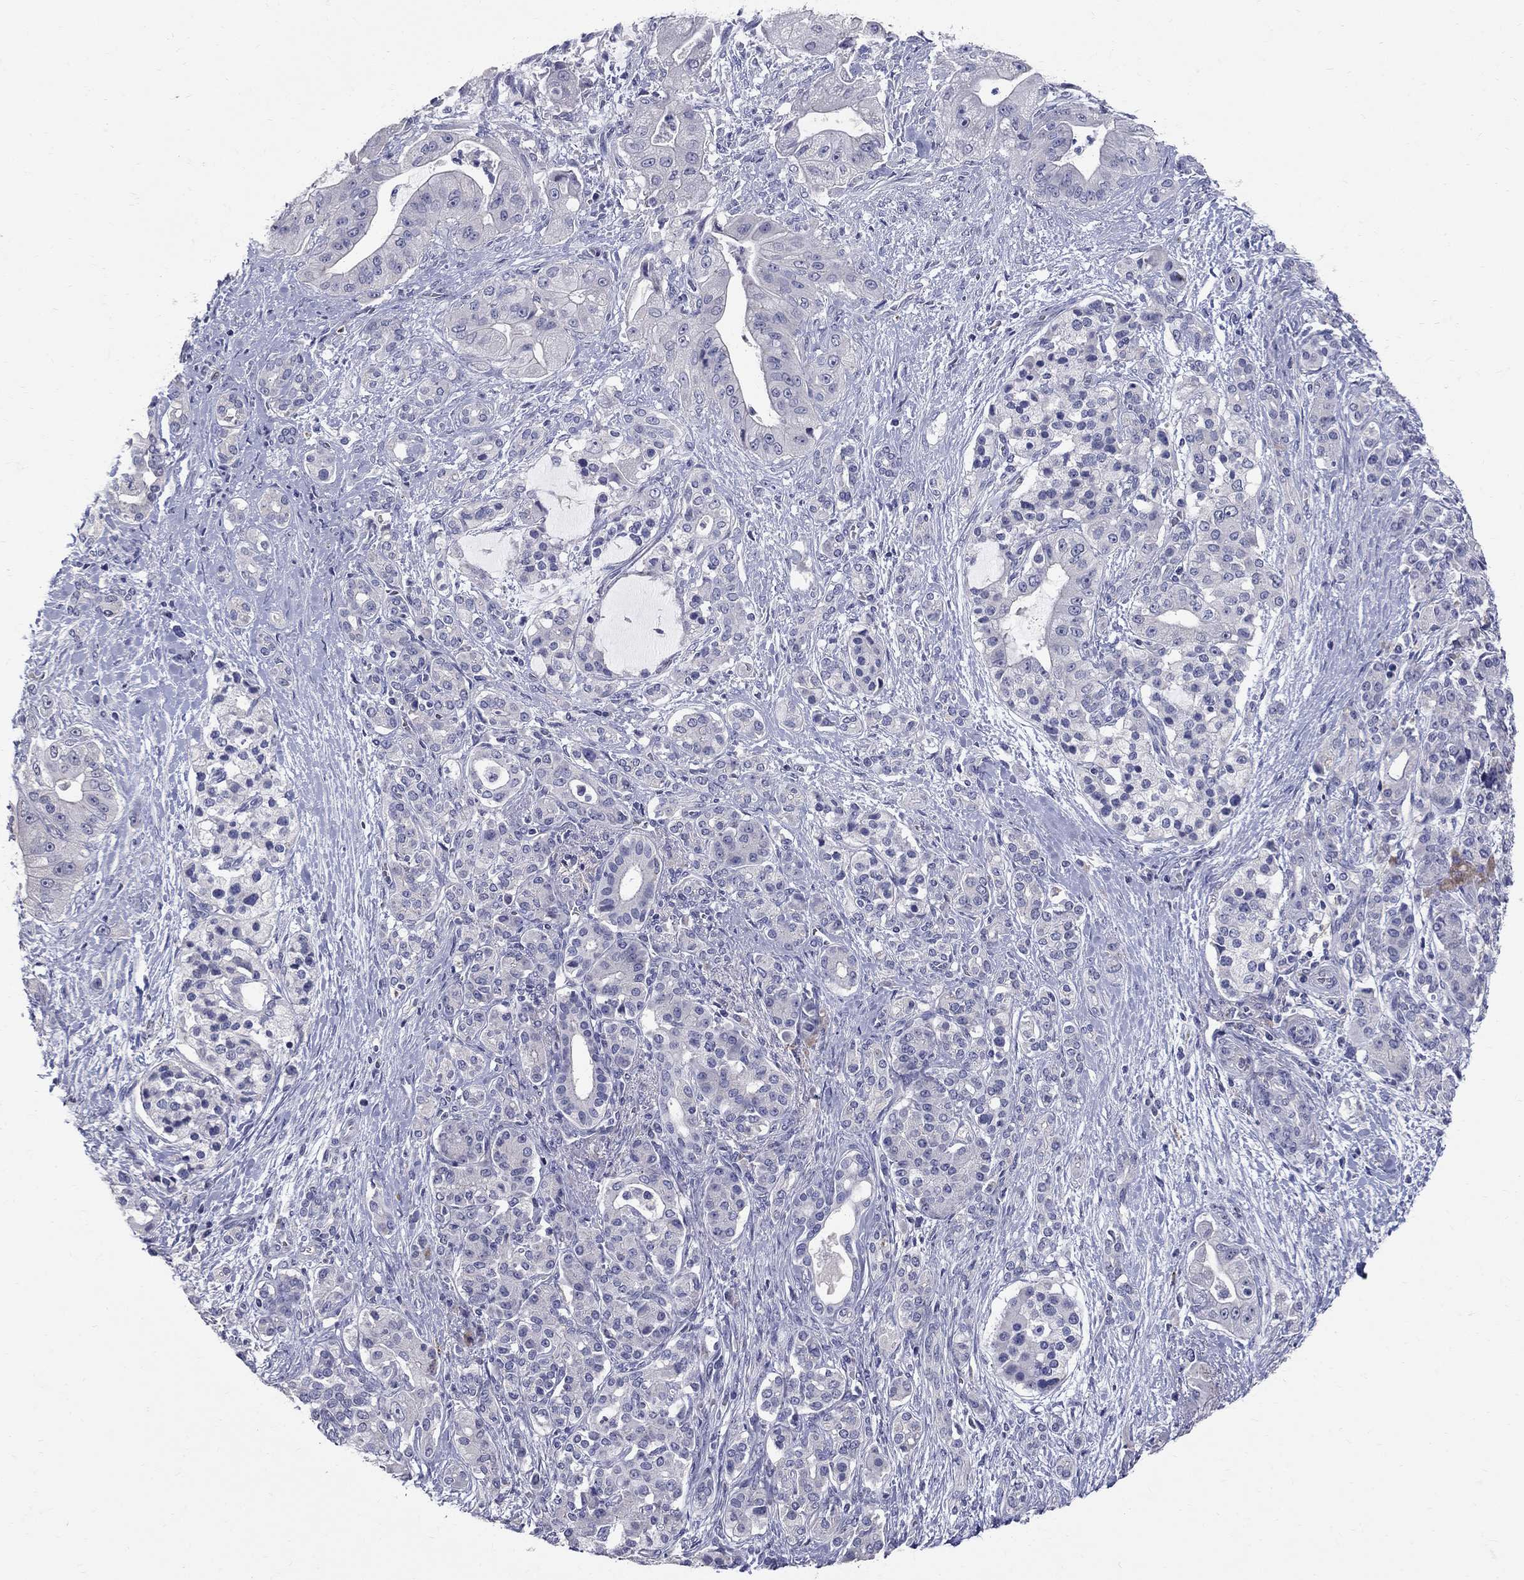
{"staining": {"intensity": "negative", "quantity": "none", "location": "none"}, "tissue": "pancreatic cancer", "cell_type": "Tumor cells", "image_type": "cancer", "snomed": [{"axis": "morphology", "description": "Normal tissue, NOS"}, {"axis": "morphology", "description": "Inflammation, NOS"}, {"axis": "morphology", "description": "Adenocarcinoma, NOS"}, {"axis": "topography", "description": "Pancreas"}], "caption": "High power microscopy micrograph of an immunohistochemistry (IHC) photomicrograph of pancreatic cancer (adenocarcinoma), revealing no significant positivity in tumor cells.", "gene": "TP53TG5", "patient": {"sex": "male", "age": 57}}